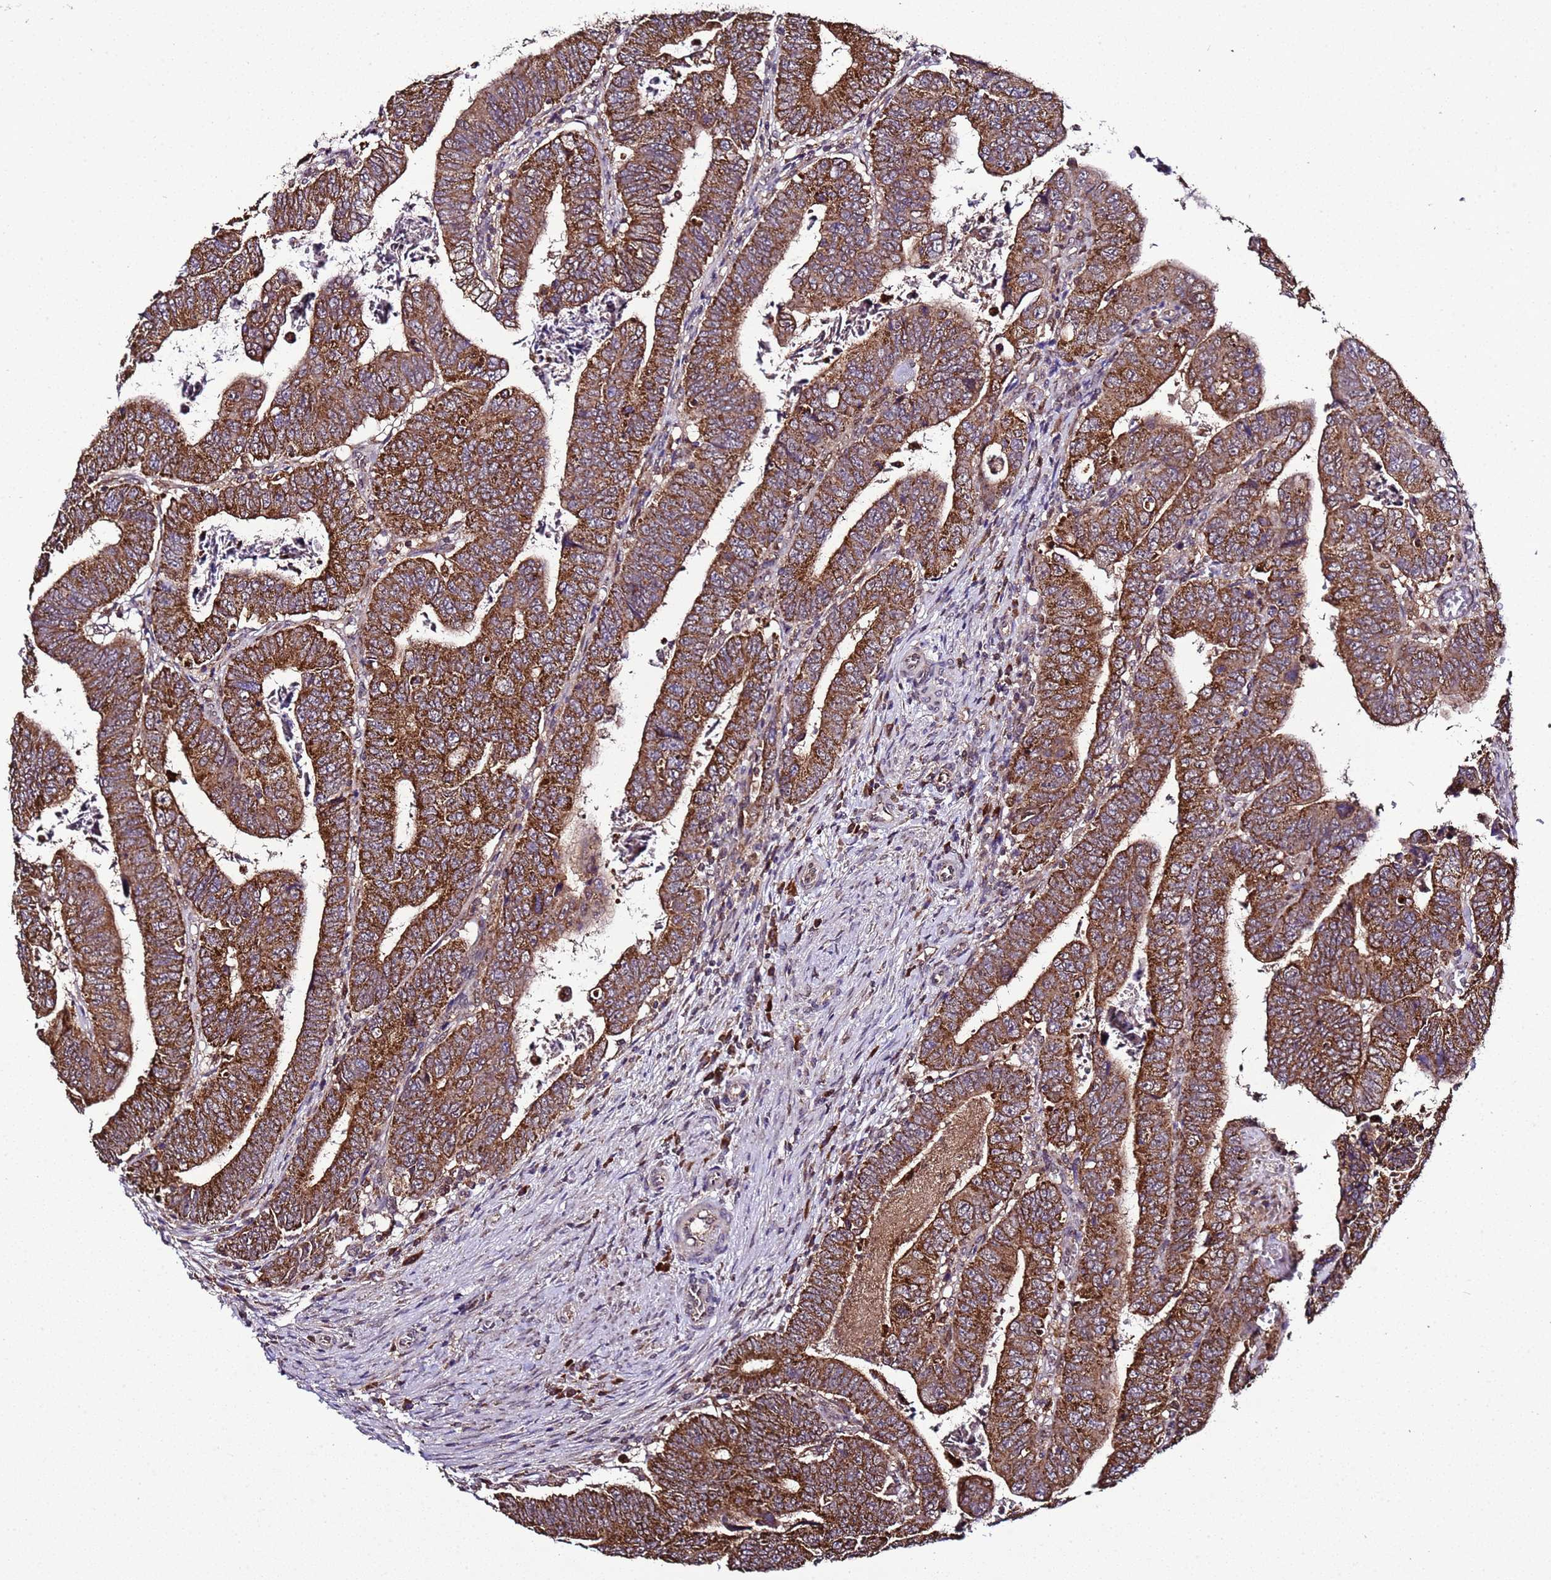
{"staining": {"intensity": "strong", "quantity": ">75%", "location": "cytoplasmic/membranous"}, "tissue": "colorectal cancer", "cell_type": "Tumor cells", "image_type": "cancer", "snomed": [{"axis": "morphology", "description": "Normal tissue, NOS"}, {"axis": "morphology", "description": "Adenocarcinoma, NOS"}, {"axis": "topography", "description": "Rectum"}], "caption": "DAB immunohistochemical staining of human colorectal cancer exhibits strong cytoplasmic/membranous protein expression in about >75% of tumor cells.", "gene": "HSPBAP1", "patient": {"sex": "female", "age": 65}}